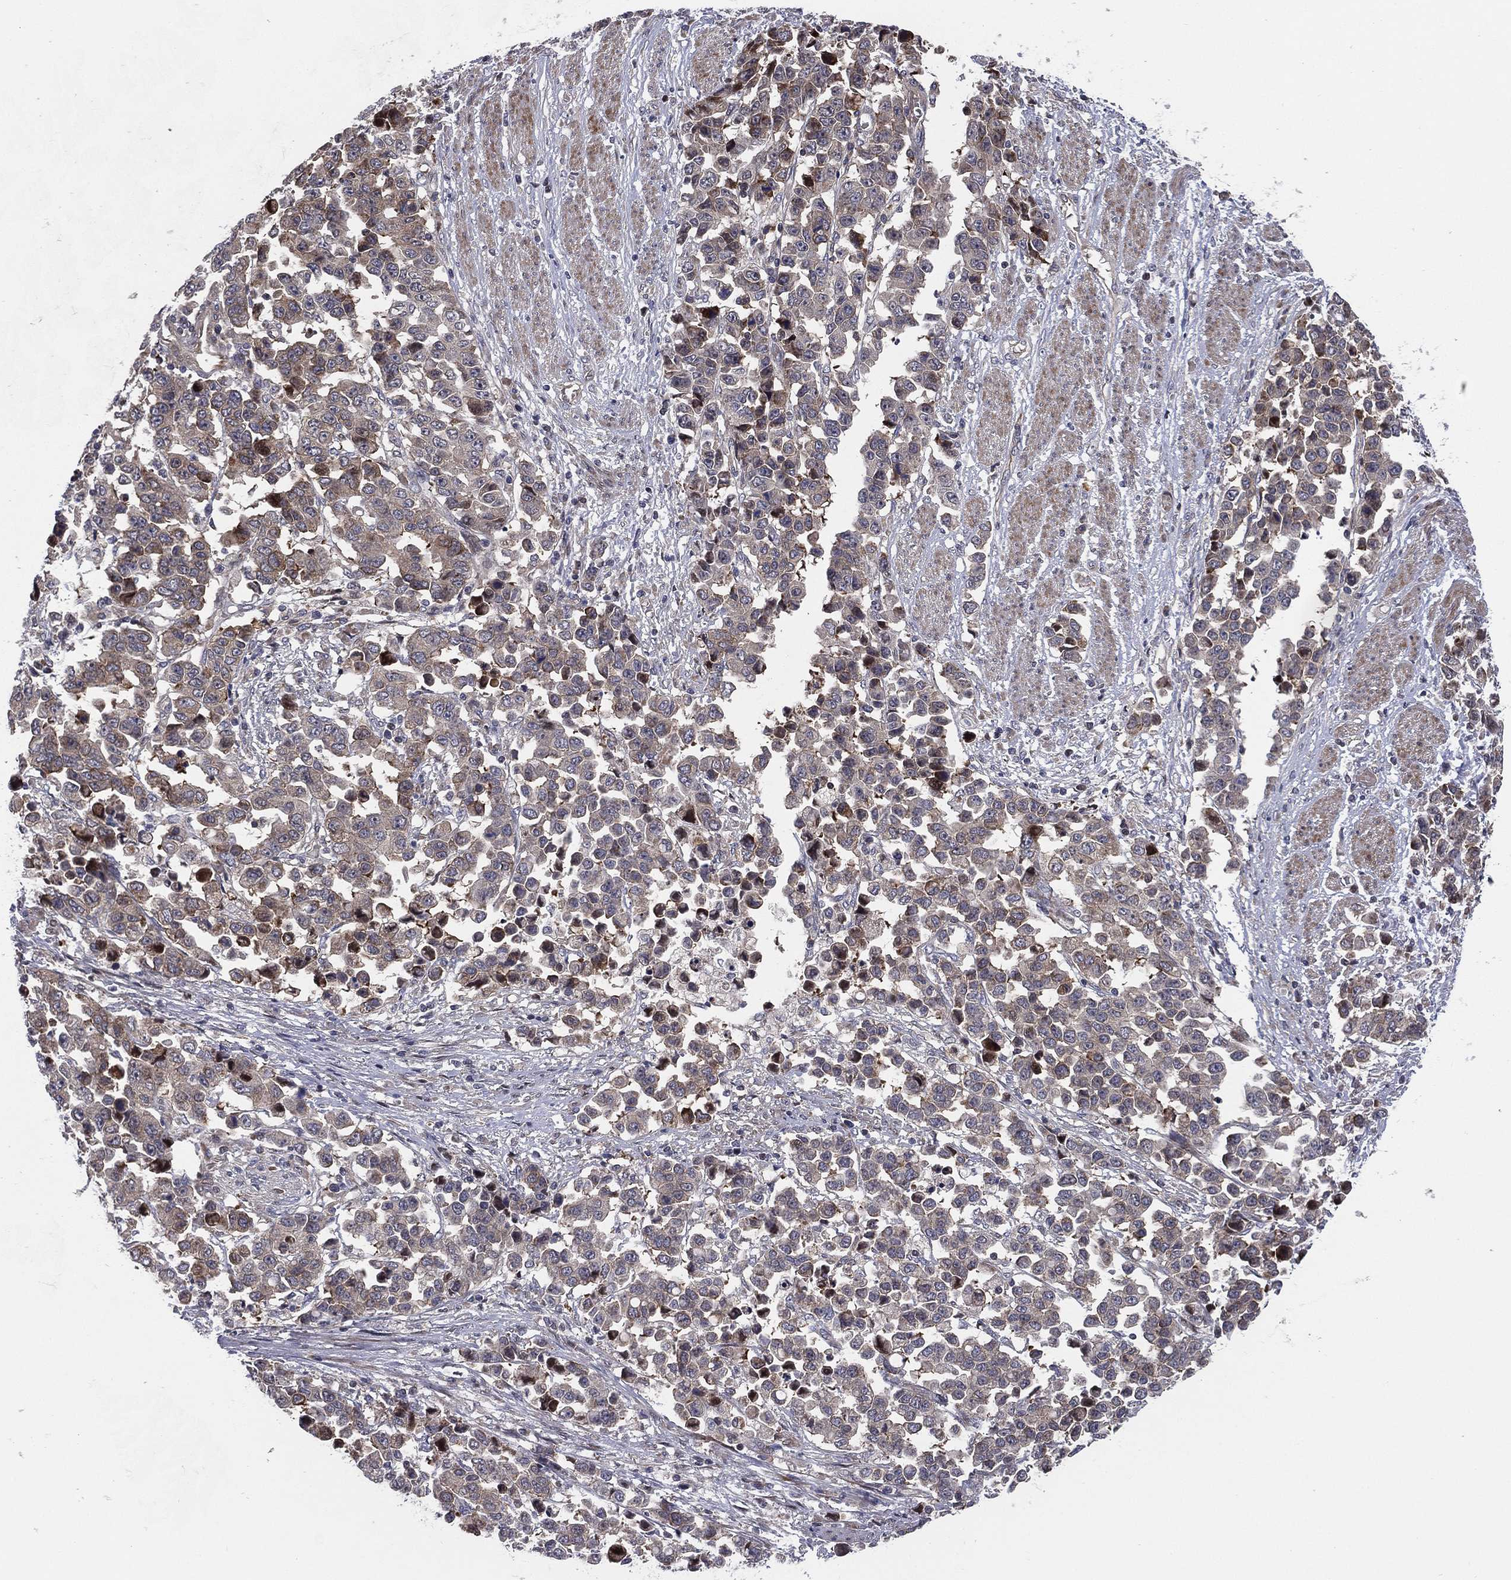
{"staining": {"intensity": "weak", "quantity": "25%-75%", "location": "cytoplasmic/membranous"}, "tissue": "stomach cancer", "cell_type": "Tumor cells", "image_type": "cancer", "snomed": [{"axis": "morphology", "description": "Adenocarcinoma, NOS"}, {"axis": "topography", "description": "Stomach, upper"}], "caption": "A high-resolution micrograph shows immunohistochemistry staining of stomach cancer (adenocarcinoma), which shows weak cytoplasmic/membranous positivity in about 25%-75% of tumor cells.", "gene": "UTP14A", "patient": {"sex": "male", "age": 69}}